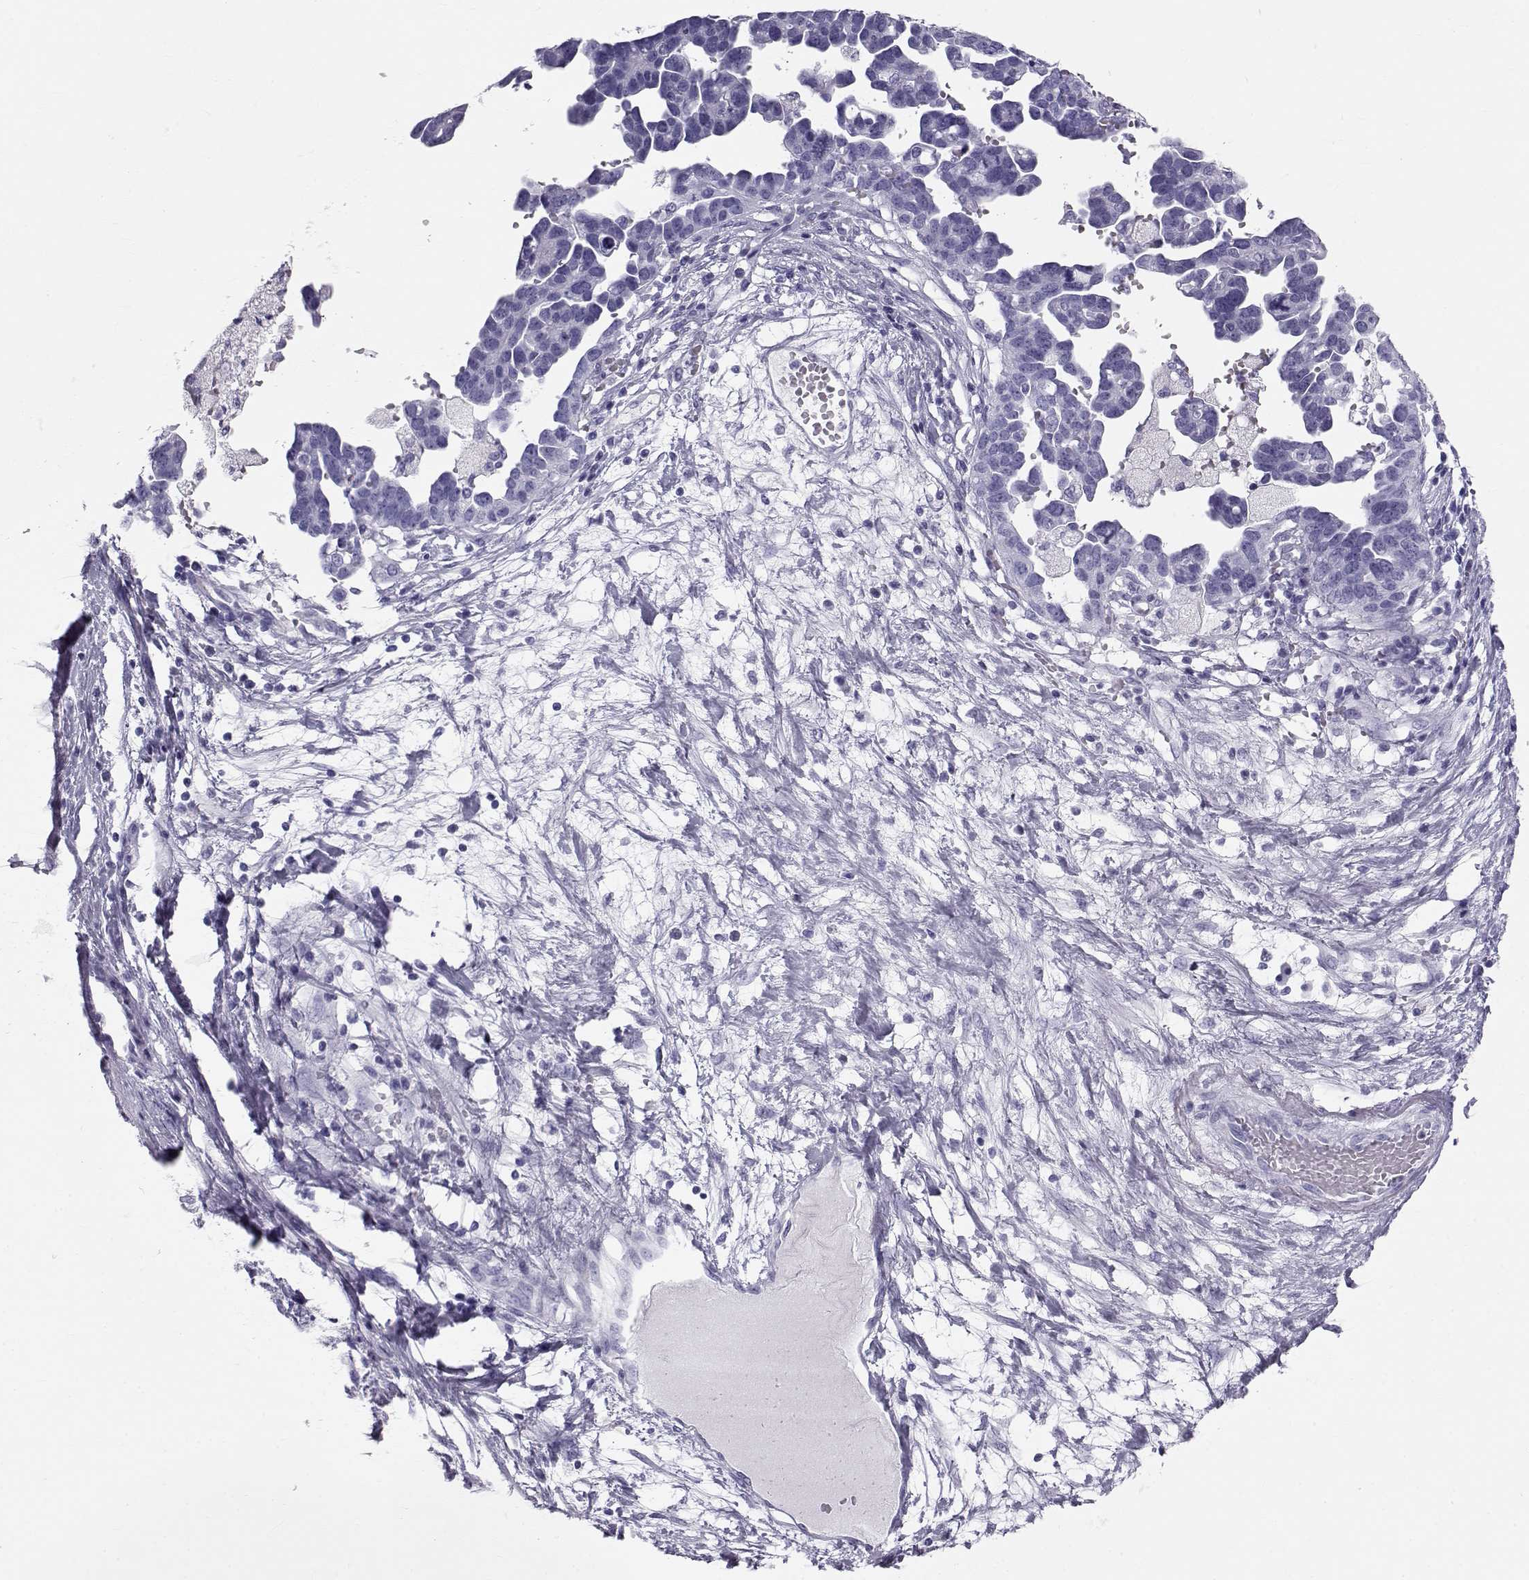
{"staining": {"intensity": "negative", "quantity": "none", "location": "none"}, "tissue": "ovarian cancer", "cell_type": "Tumor cells", "image_type": "cancer", "snomed": [{"axis": "morphology", "description": "Cystadenocarcinoma, serous, NOS"}, {"axis": "topography", "description": "Ovary"}], "caption": "The micrograph exhibits no significant expression in tumor cells of ovarian serous cystadenocarcinoma.", "gene": "RD3", "patient": {"sex": "female", "age": 54}}